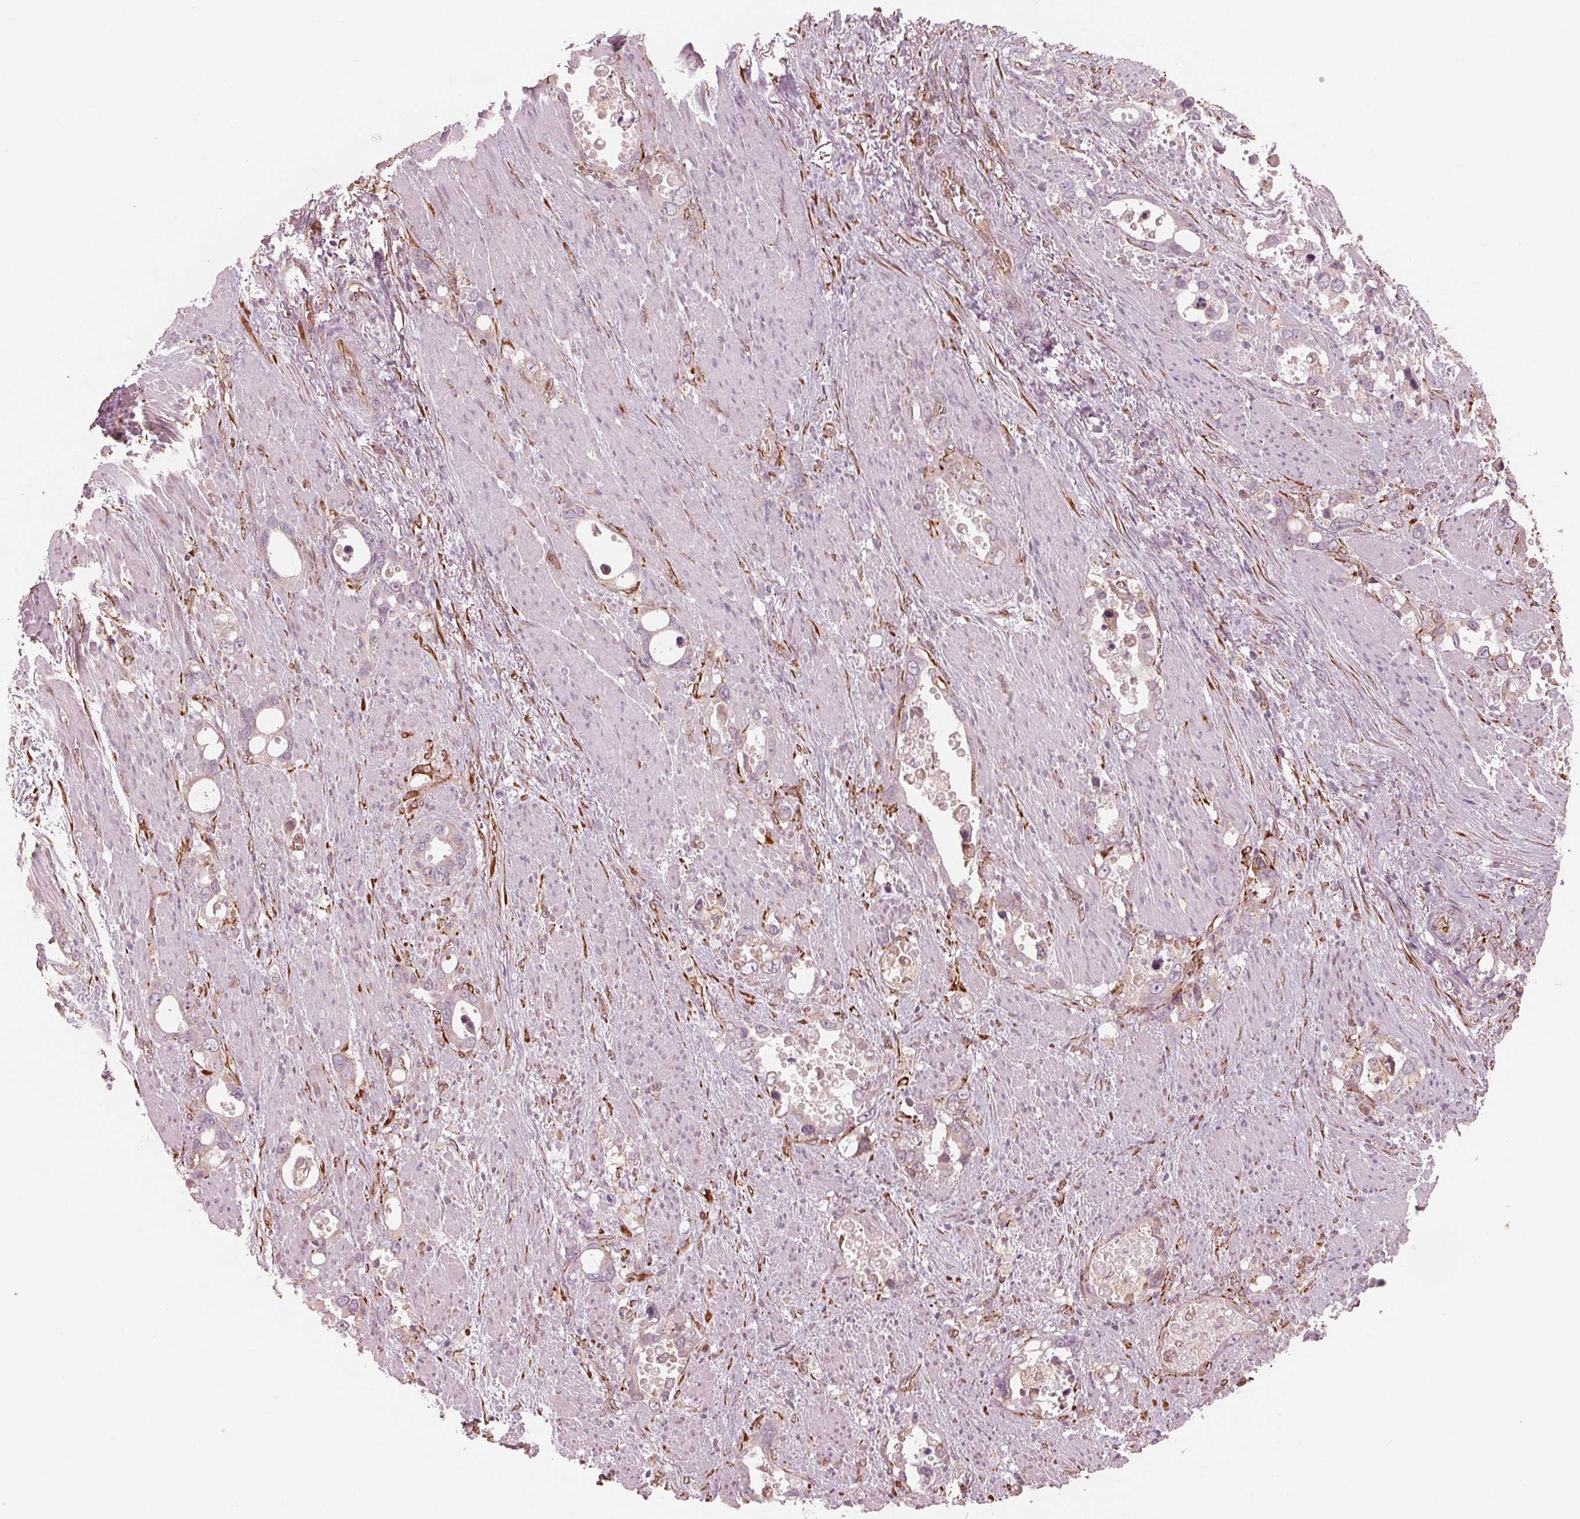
{"staining": {"intensity": "weak", "quantity": "<25%", "location": "cytoplasmic/membranous"}, "tissue": "stomach cancer", "cell_type": "Tumor cells", "image_type": "cancer", "snomed": [{"axis": "morphology", "description": "Normal tissue, NOS"}, {"axis": "morphology", "description": "Adenocarcinoma, NOS"}, {"axis": "topography", "description": "Esophagus"}, {"axis": "topography", "description": "Stomach, upper"}], "caption": "Immunohistochemistry (IHC) micrograph of human adenocarcinoma (stomach) stained for a protein (brown), which reveals no expression in tumor cells. Nuclei are stained in blue.", "gene": "IKBIP", "patient": {"sex": "male", "age": 74}}